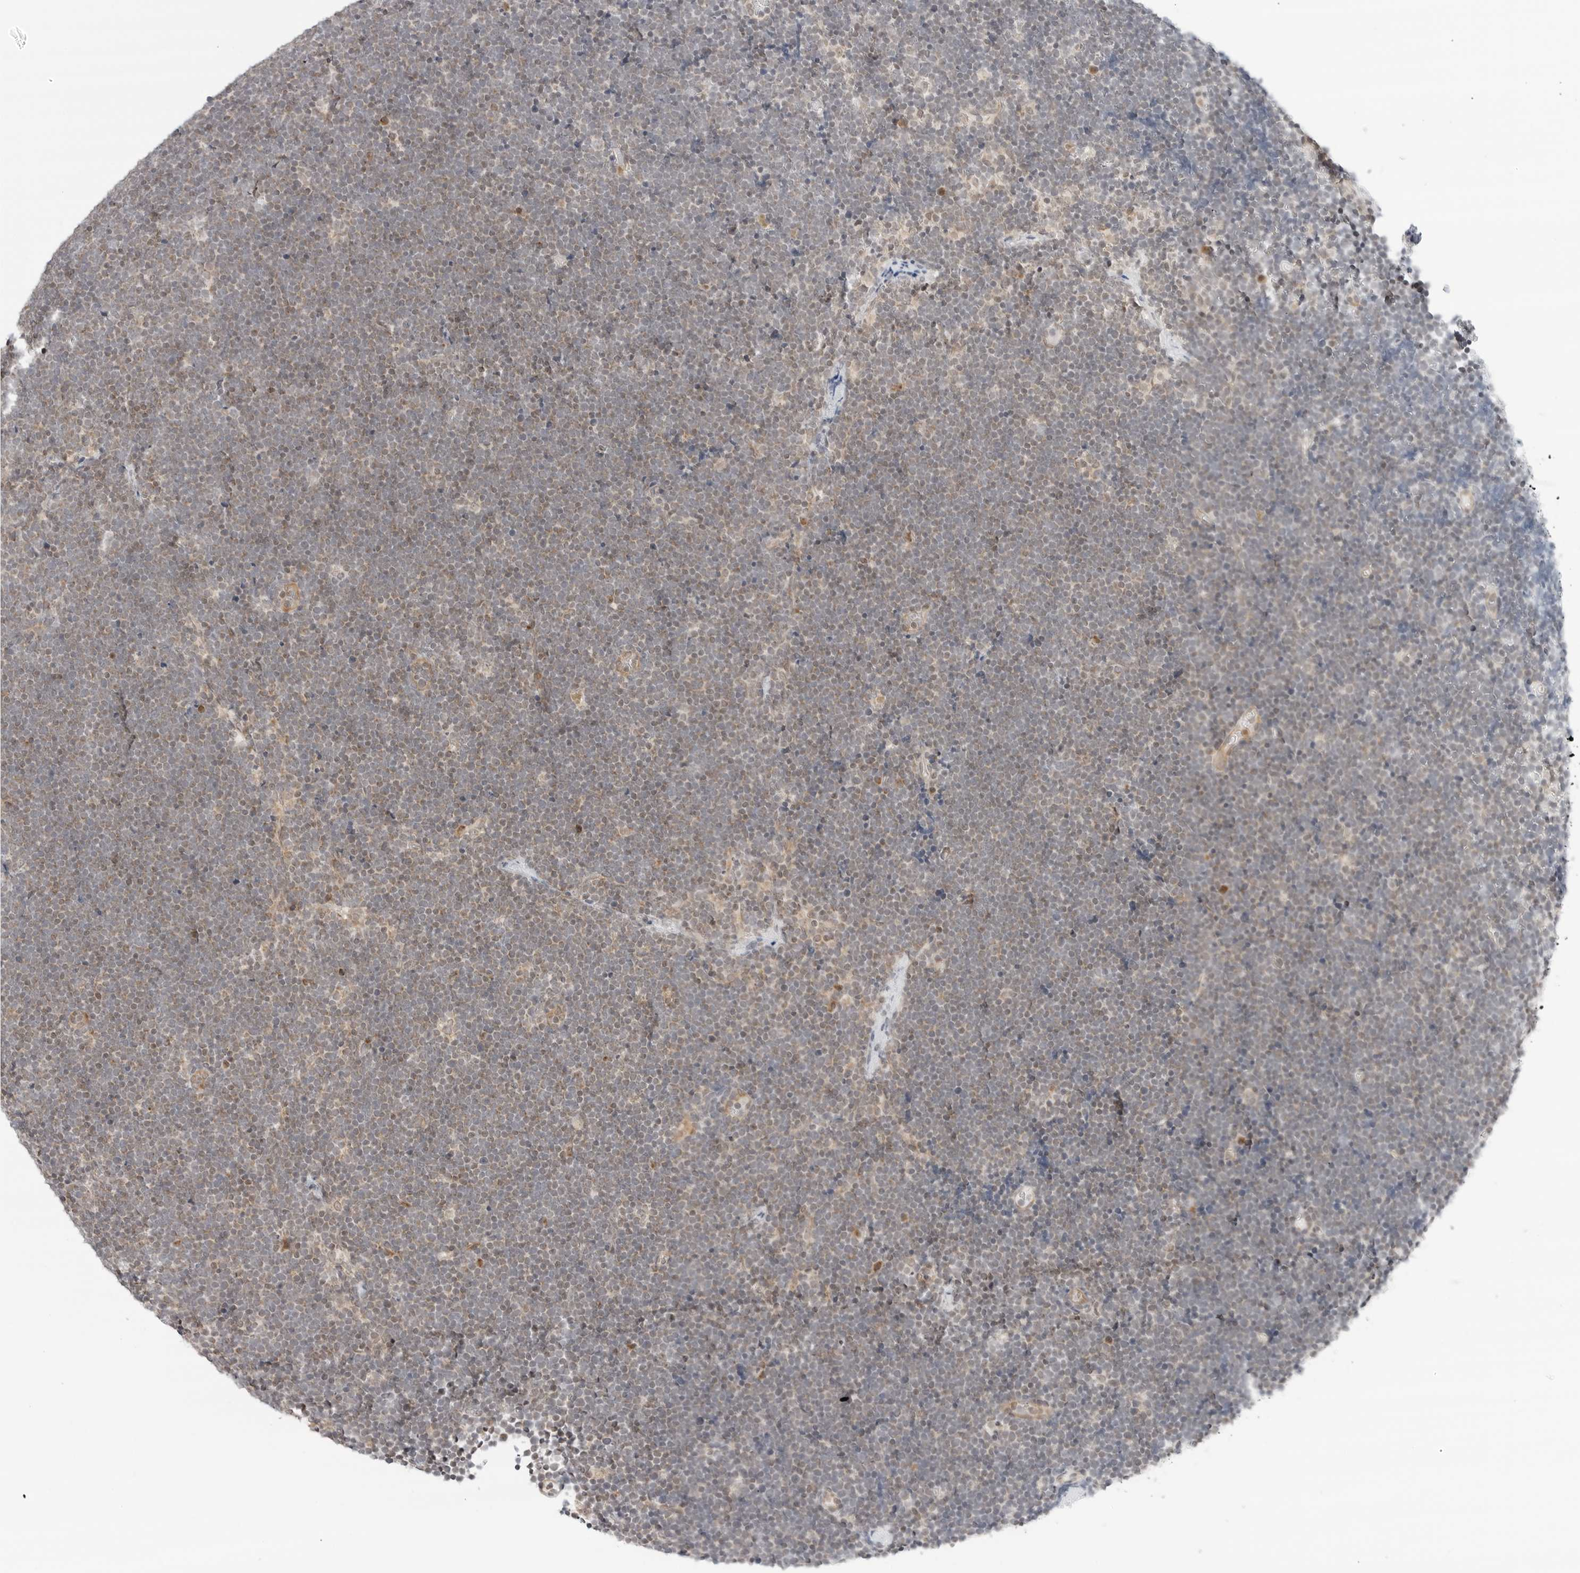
{"staining": {"intensity": "negative", "quantity": "none", "location": "none"}, "tissue": "lymphoma", "cell_type": "Tumor cells", "image_type": "cancer", "snomed": [{"axis": "morphology", "description": "Malignant lymphoma, non-Hodgkin's type, High grade"}, {"axis": "topography", "description": "Lymph node"}], "caption": "DAB (3,3'-diaminobenzidine) immunohistochemical staining of malignant lymphoma, non-Hodgkin's type (high-grade) reveals no significant expression in tumor cells. Brightfield microscopy of immunohistochemistry stained with DAB (3,3'-diaminobenzidine) (brown) and hematoxylin (blue), captured at high magnification.", "gene": "POLR3GL", "patient": {"sex": "male", "age": 13}}